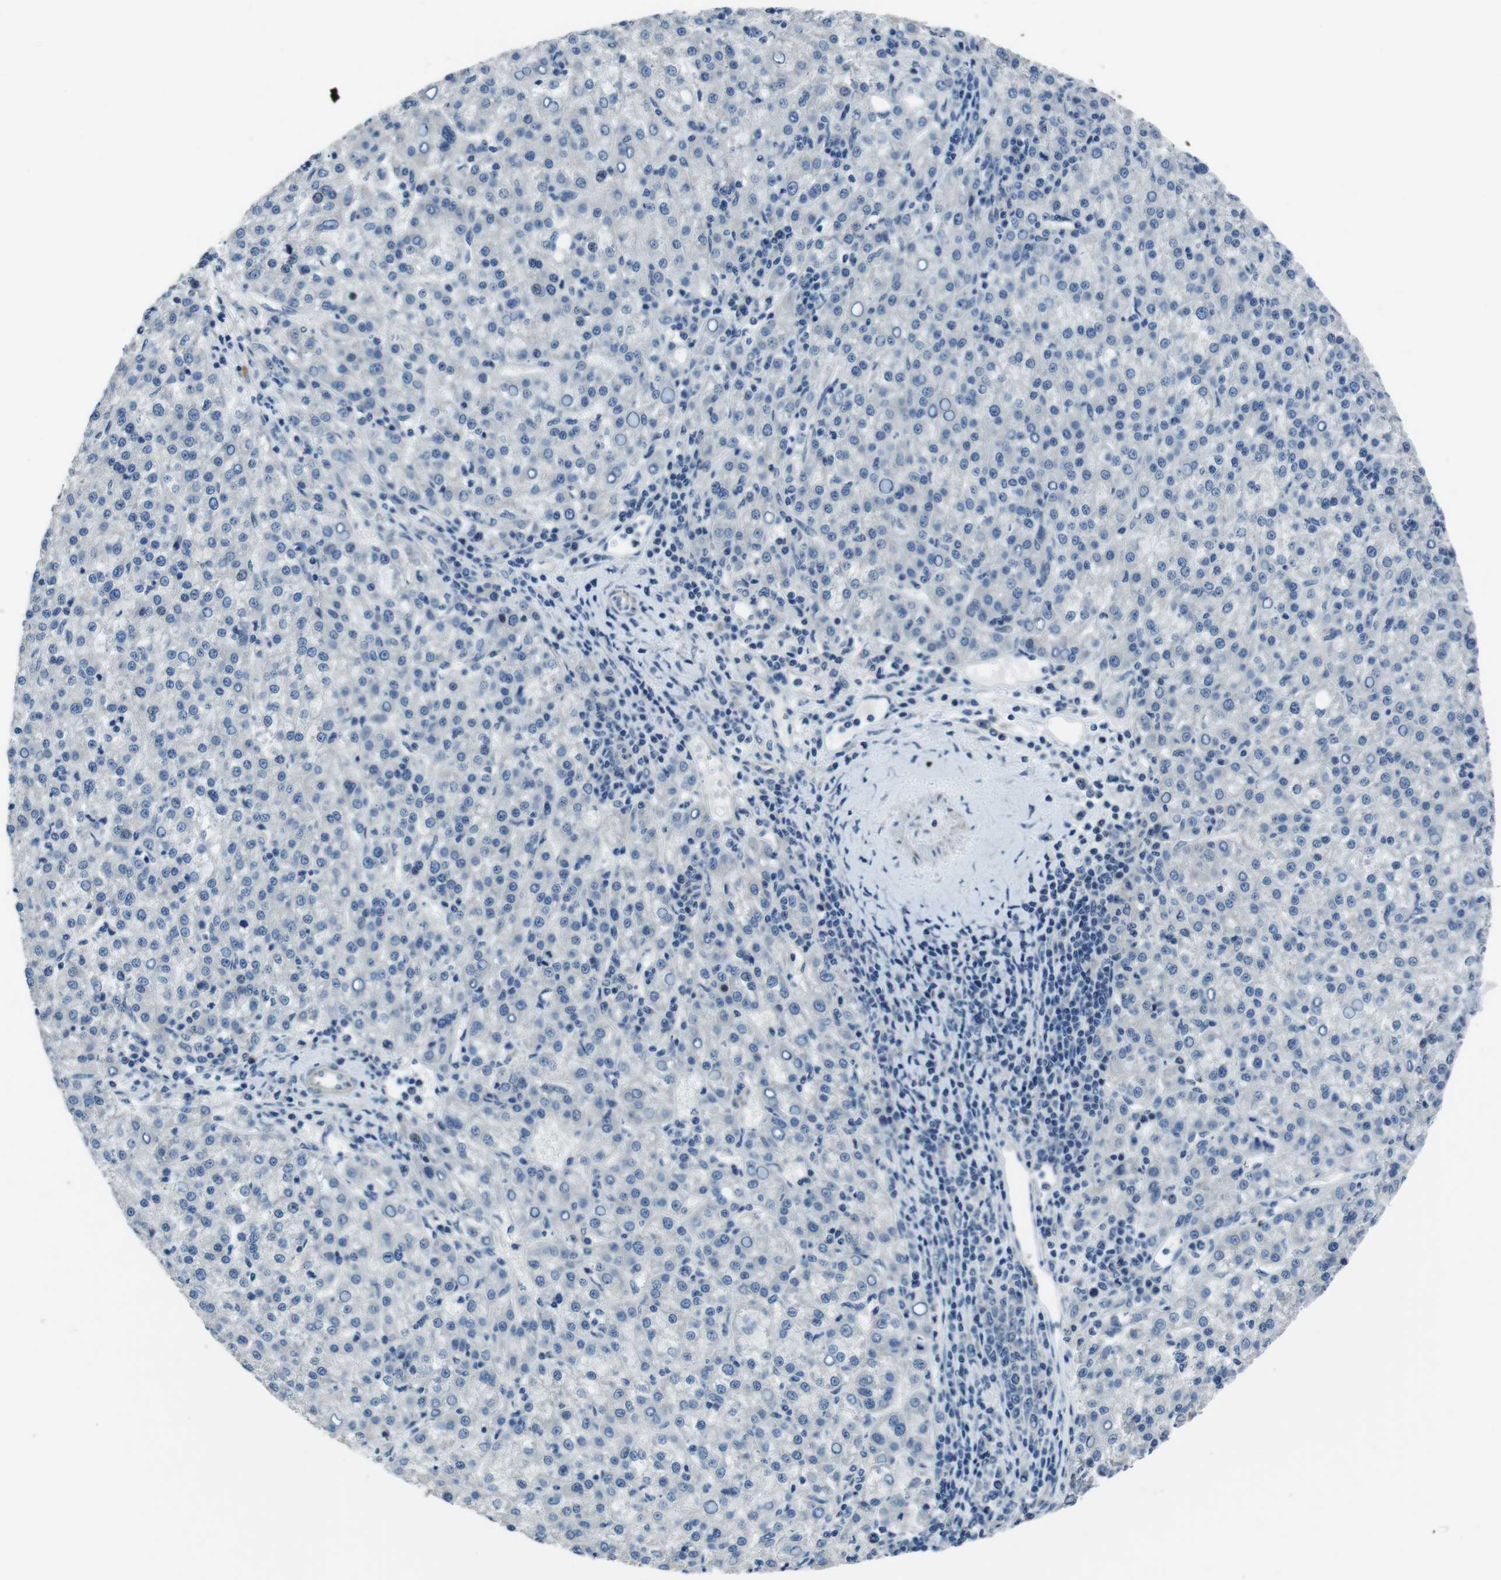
{"staining": {"intensity": "negative", "quantity": "none", "location": "none"}, "tissue": "liver cancer", "cell_type": "Tumor cells", "image_type": "cancer", "snomed": [{"axis": "morphology", "description": "Carcinoma, Hepatocellular, NOS"}, {"axis": "topography", "description": "Liver"}], "caption": "Liver hepatocellular carcinoma was stained to show a protein in brown. There is no significant staining in tumor cells.", "gene": "LRRC49", "patient": {"sex": "female", "age": 58}}